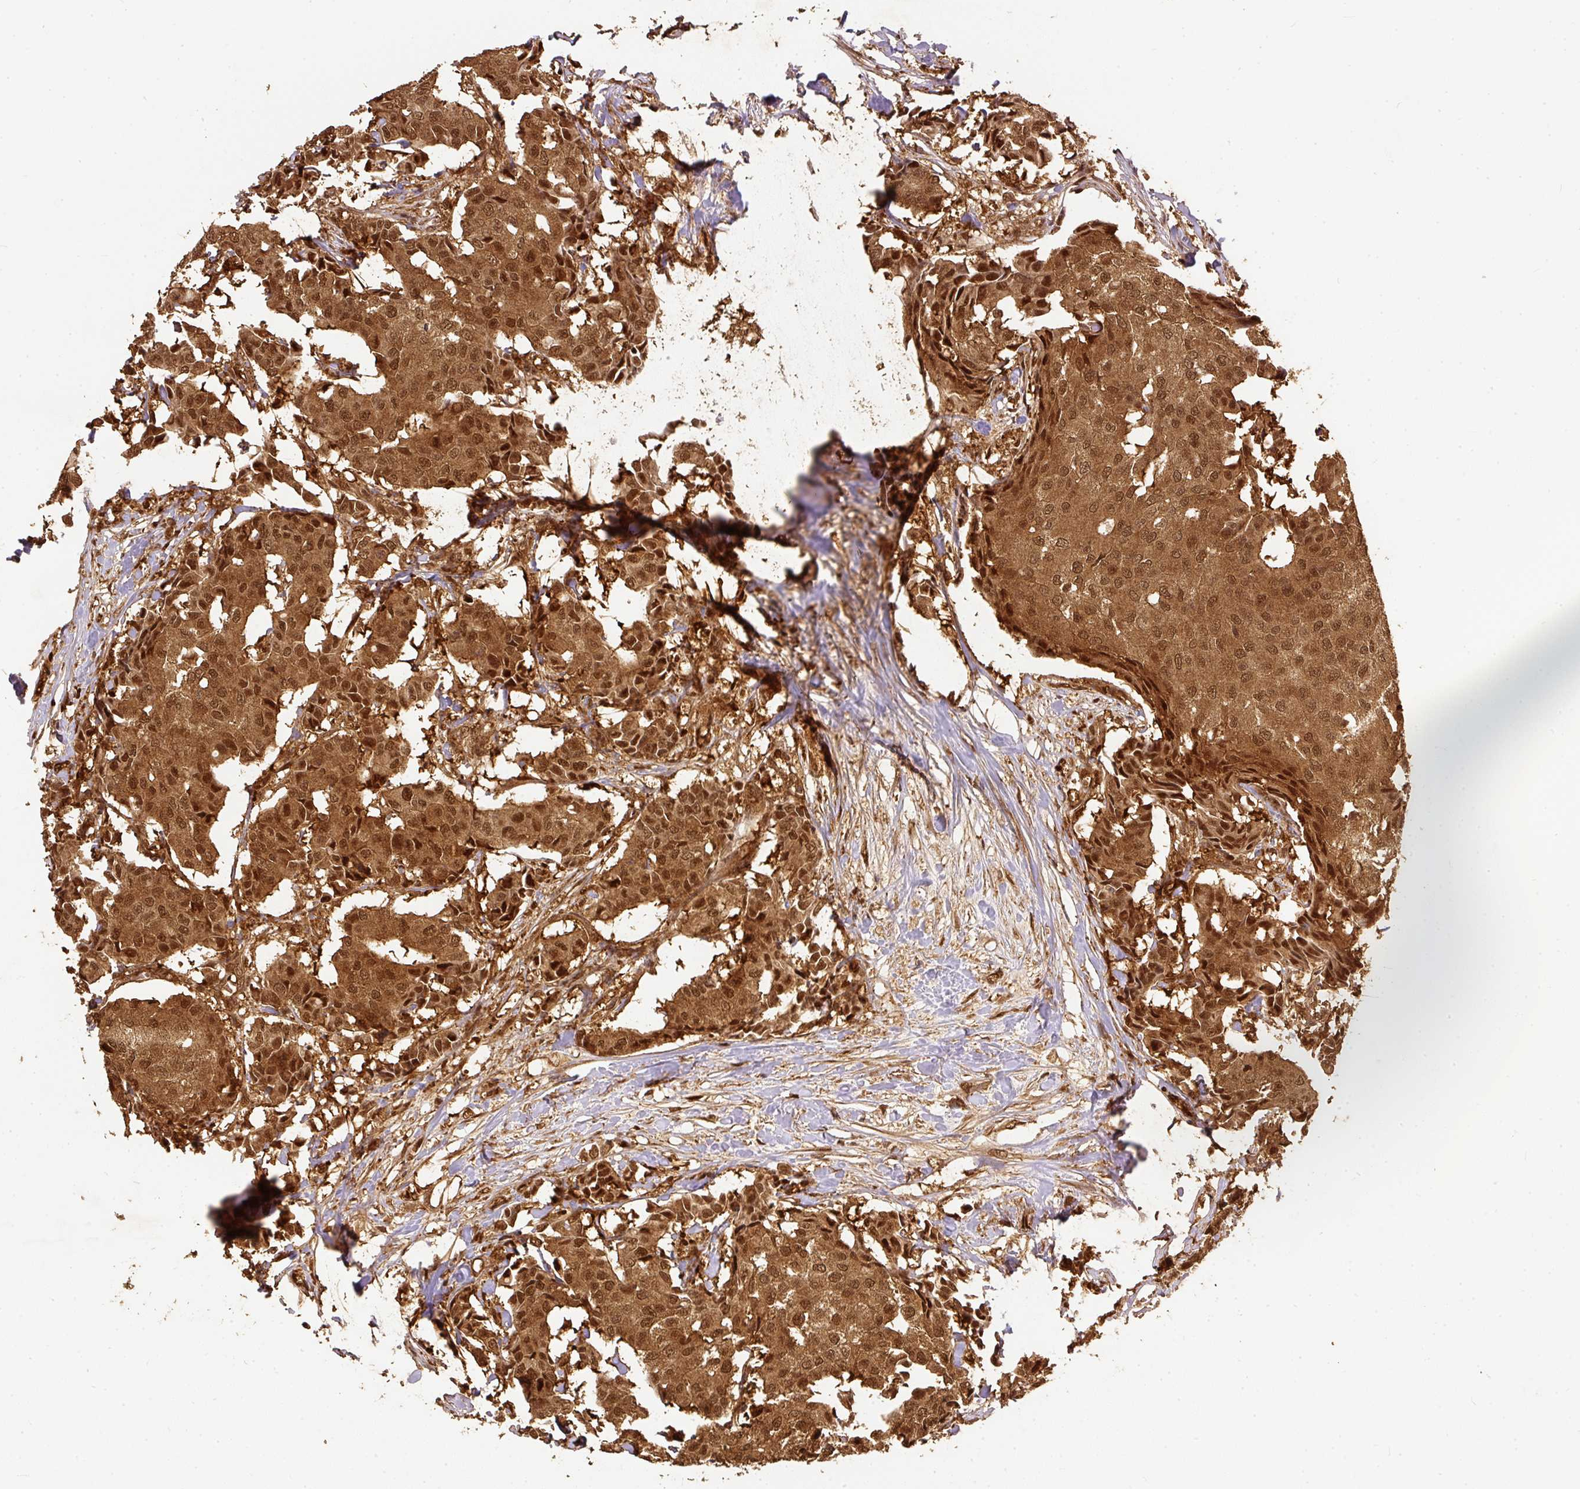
{"staining": {"intensity": "strong", "quantity": ">75%", "location": "cytoplasmic/membranous,nuclear"}, "tissue": "breast cancer", "cell_type": "Tumor cells", "image_type": "cancer", "snomed": [{"axis": "morphology", "description": "Duct carcinoma"}, {"axis": "topography", "description": "Breast"}], "caption": "A high amount of strong cytoplasmic/membranous and nuclear staining is seen in approximately >75% of tumor cells in infiltrating ductal carcinoma (breast) tissue. (IHC, brightfield microscopy, high magnification).", "gene": "PSMD1", "patient": {"sex": "female", "age": 75}}